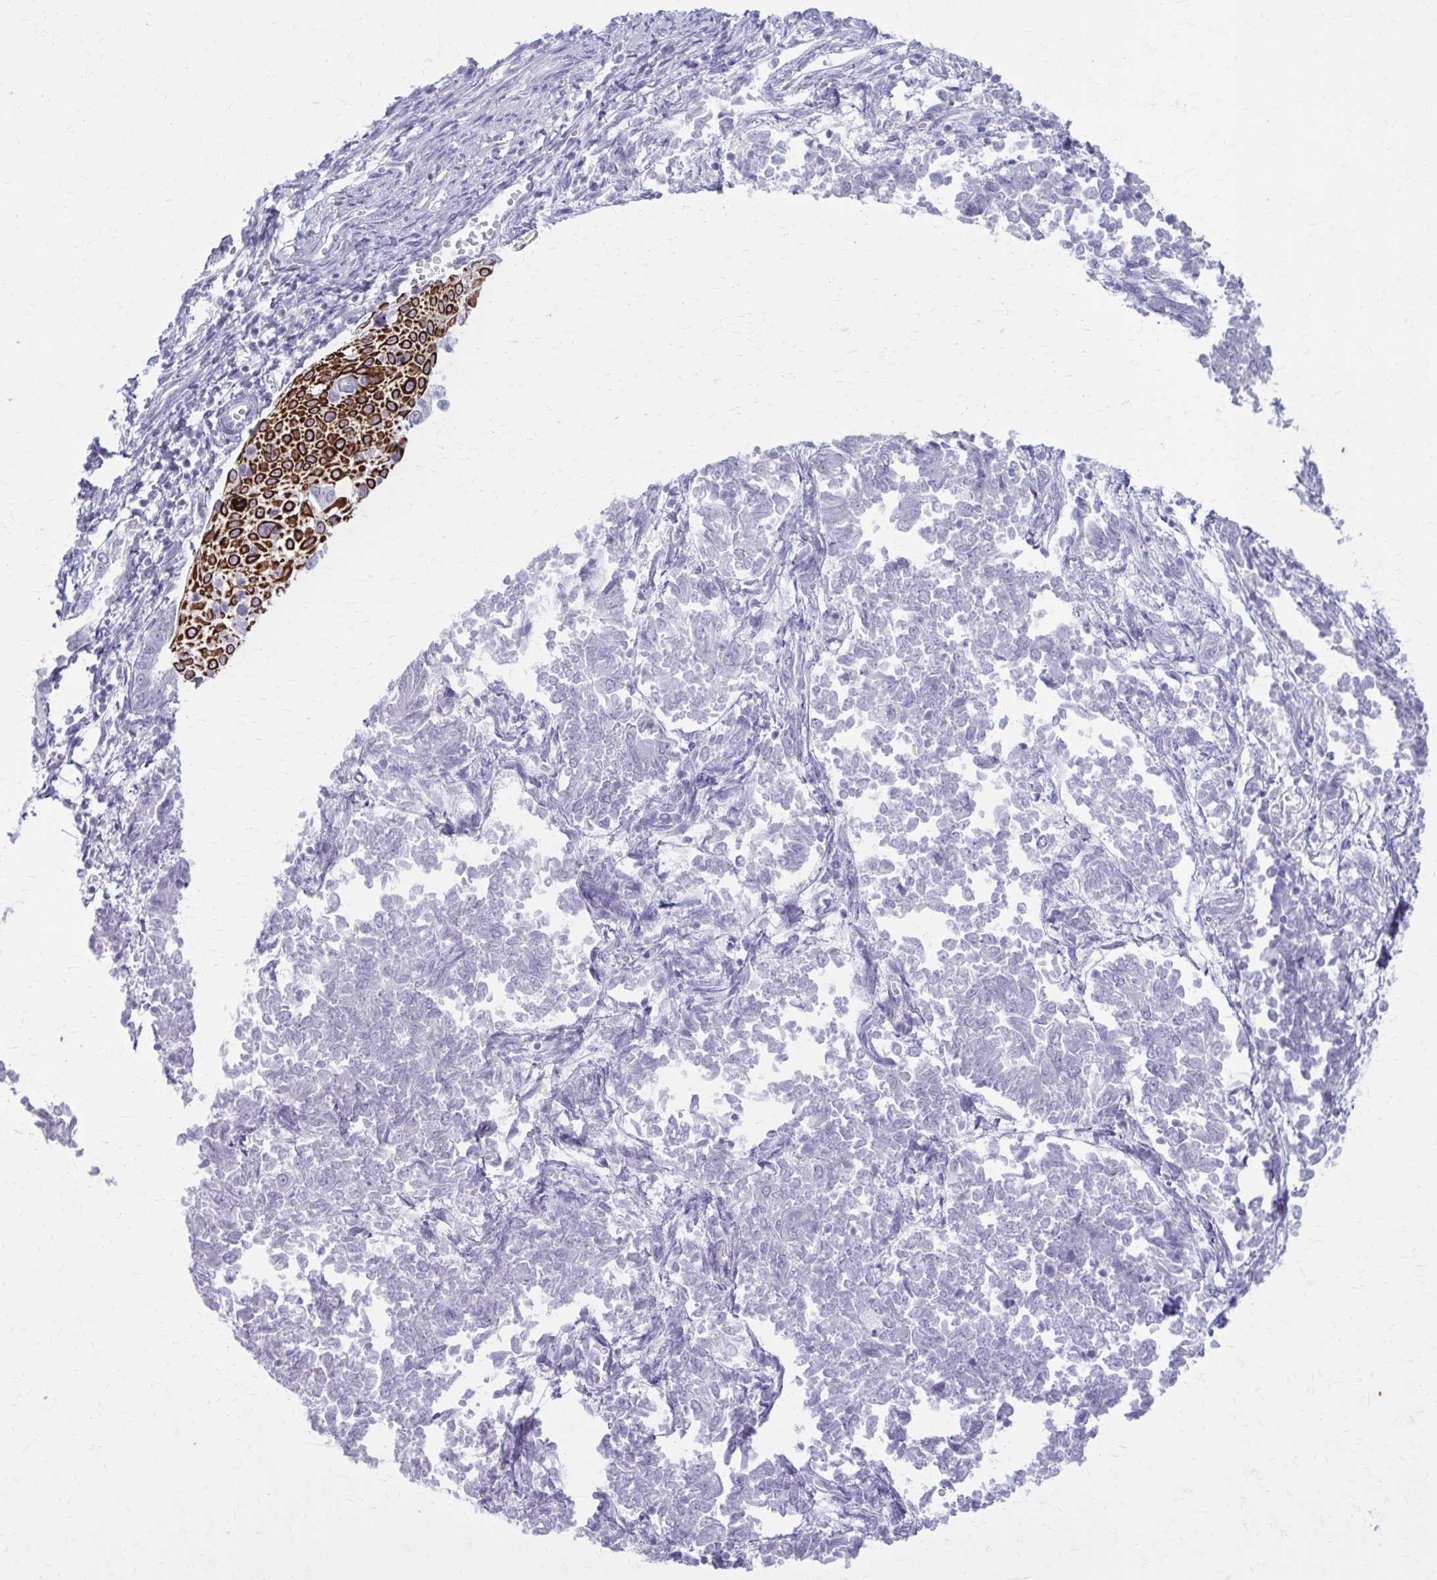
{"staining": {"intensity": "negative", "quantity": "none", "location": "none"}, "tissue": "endometrial cancer", "cell_type": "Tumor cells", "image_type": "cancer", "snomed": [{"axis": "morphology", "description": "Adenocarcinoma, NOS"}, {"axis": "topography", "description": "Endometrium"}], "caption": "High power microscopy image of an immunohistochemistry (IHC) image of endometrial cancer, revealing no significant expression in tumor cells.", "gene": "KRT5", "patient": {"sex": "female", "age": 65}}